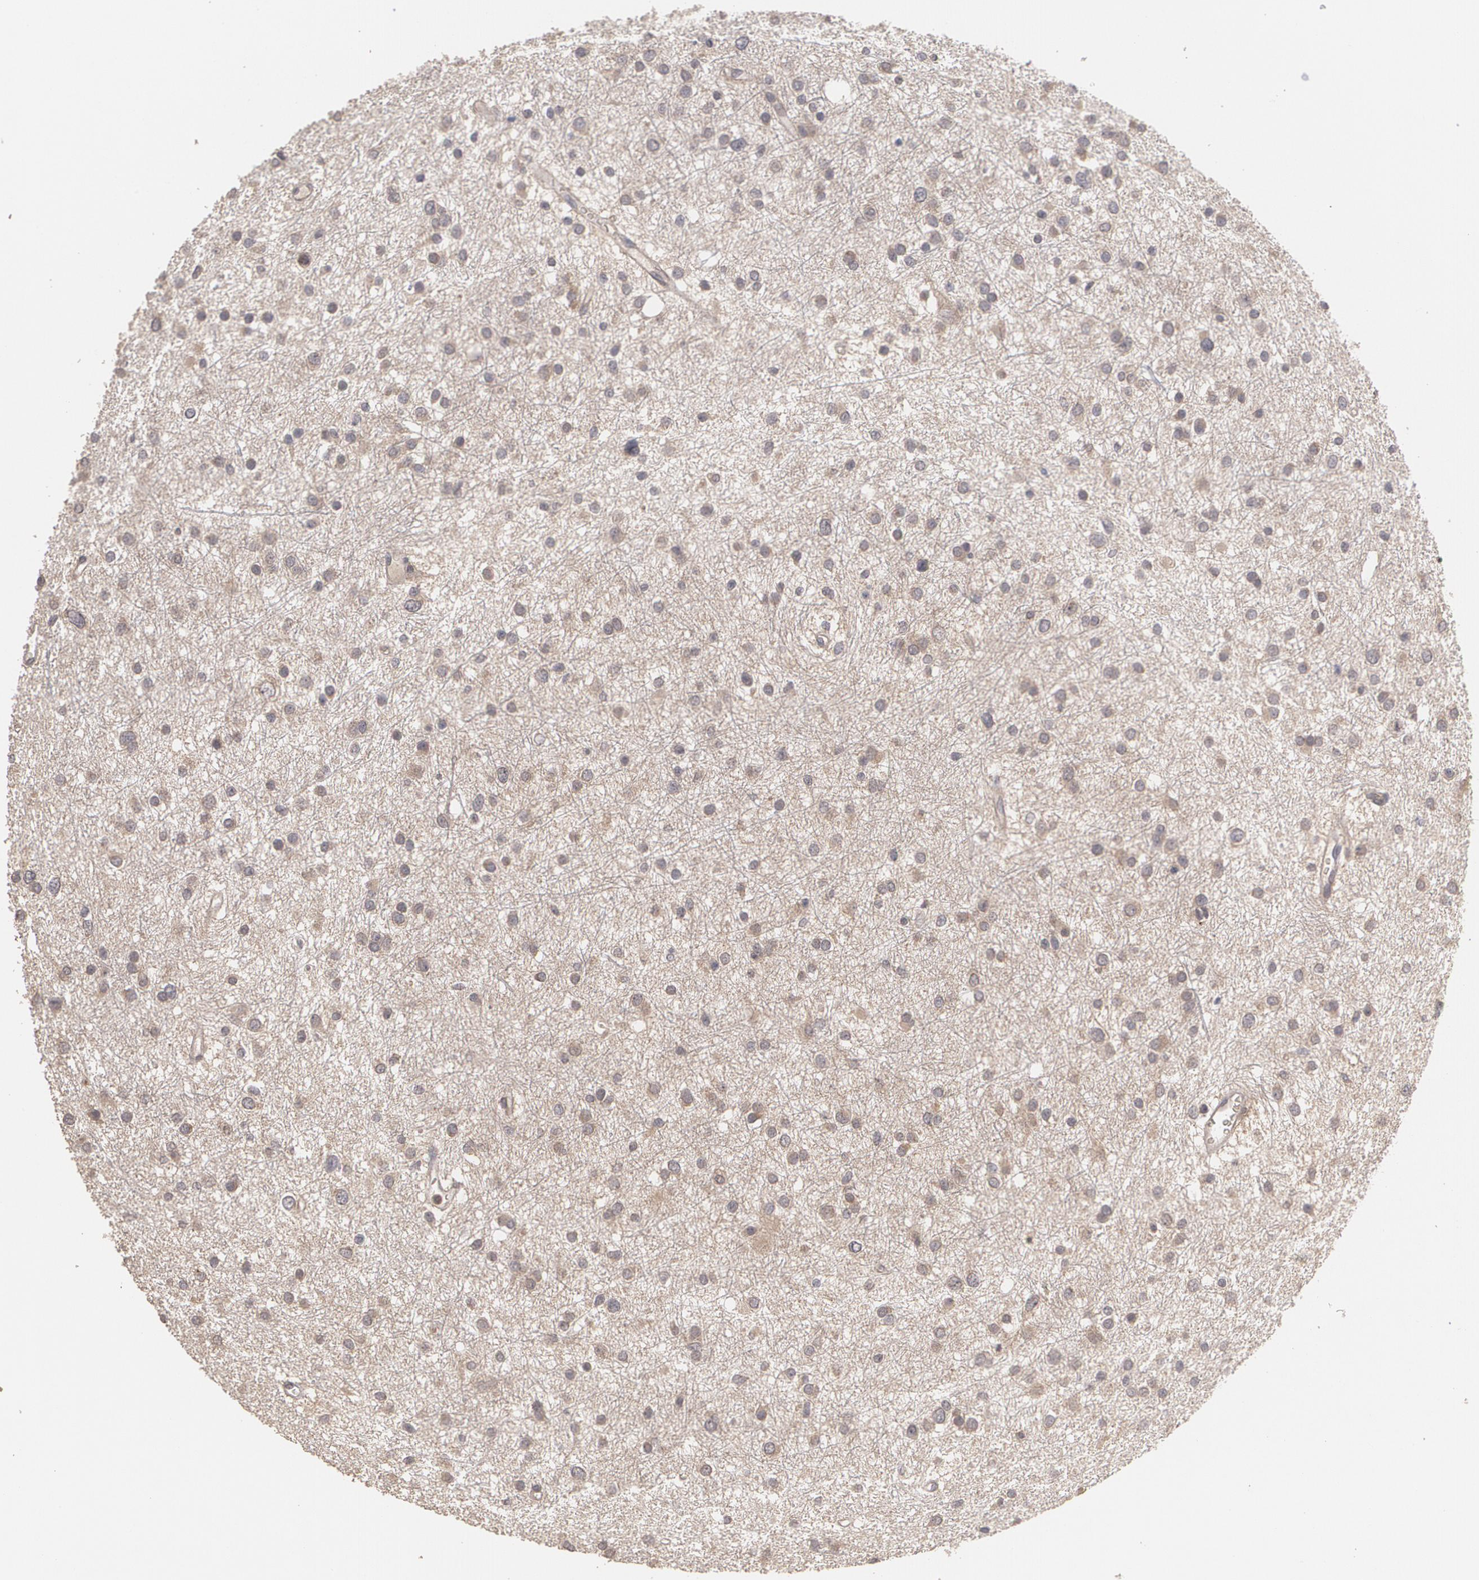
{"staining": {"intensity": "moderate", "quantity": ">75%", "location": "cytoplasmic/membranous"}, "tissue": "glioma", "cell_type": "Tumor cells", "image_type": "cancer", "snomed": [{"axis": "morphology", "description": "Glioma, malignant, Low grade"}, {"axis": "topography", "description": "Brain"}], "caption": "This image displays immunohistochemistry staining of low-grade glioma (malignant), with medium moderate cytoplasmic/membranous staining in about >75% of tumor cells.", "gene": "ARF6", "patient": {"sex": "female", "age": 36}}